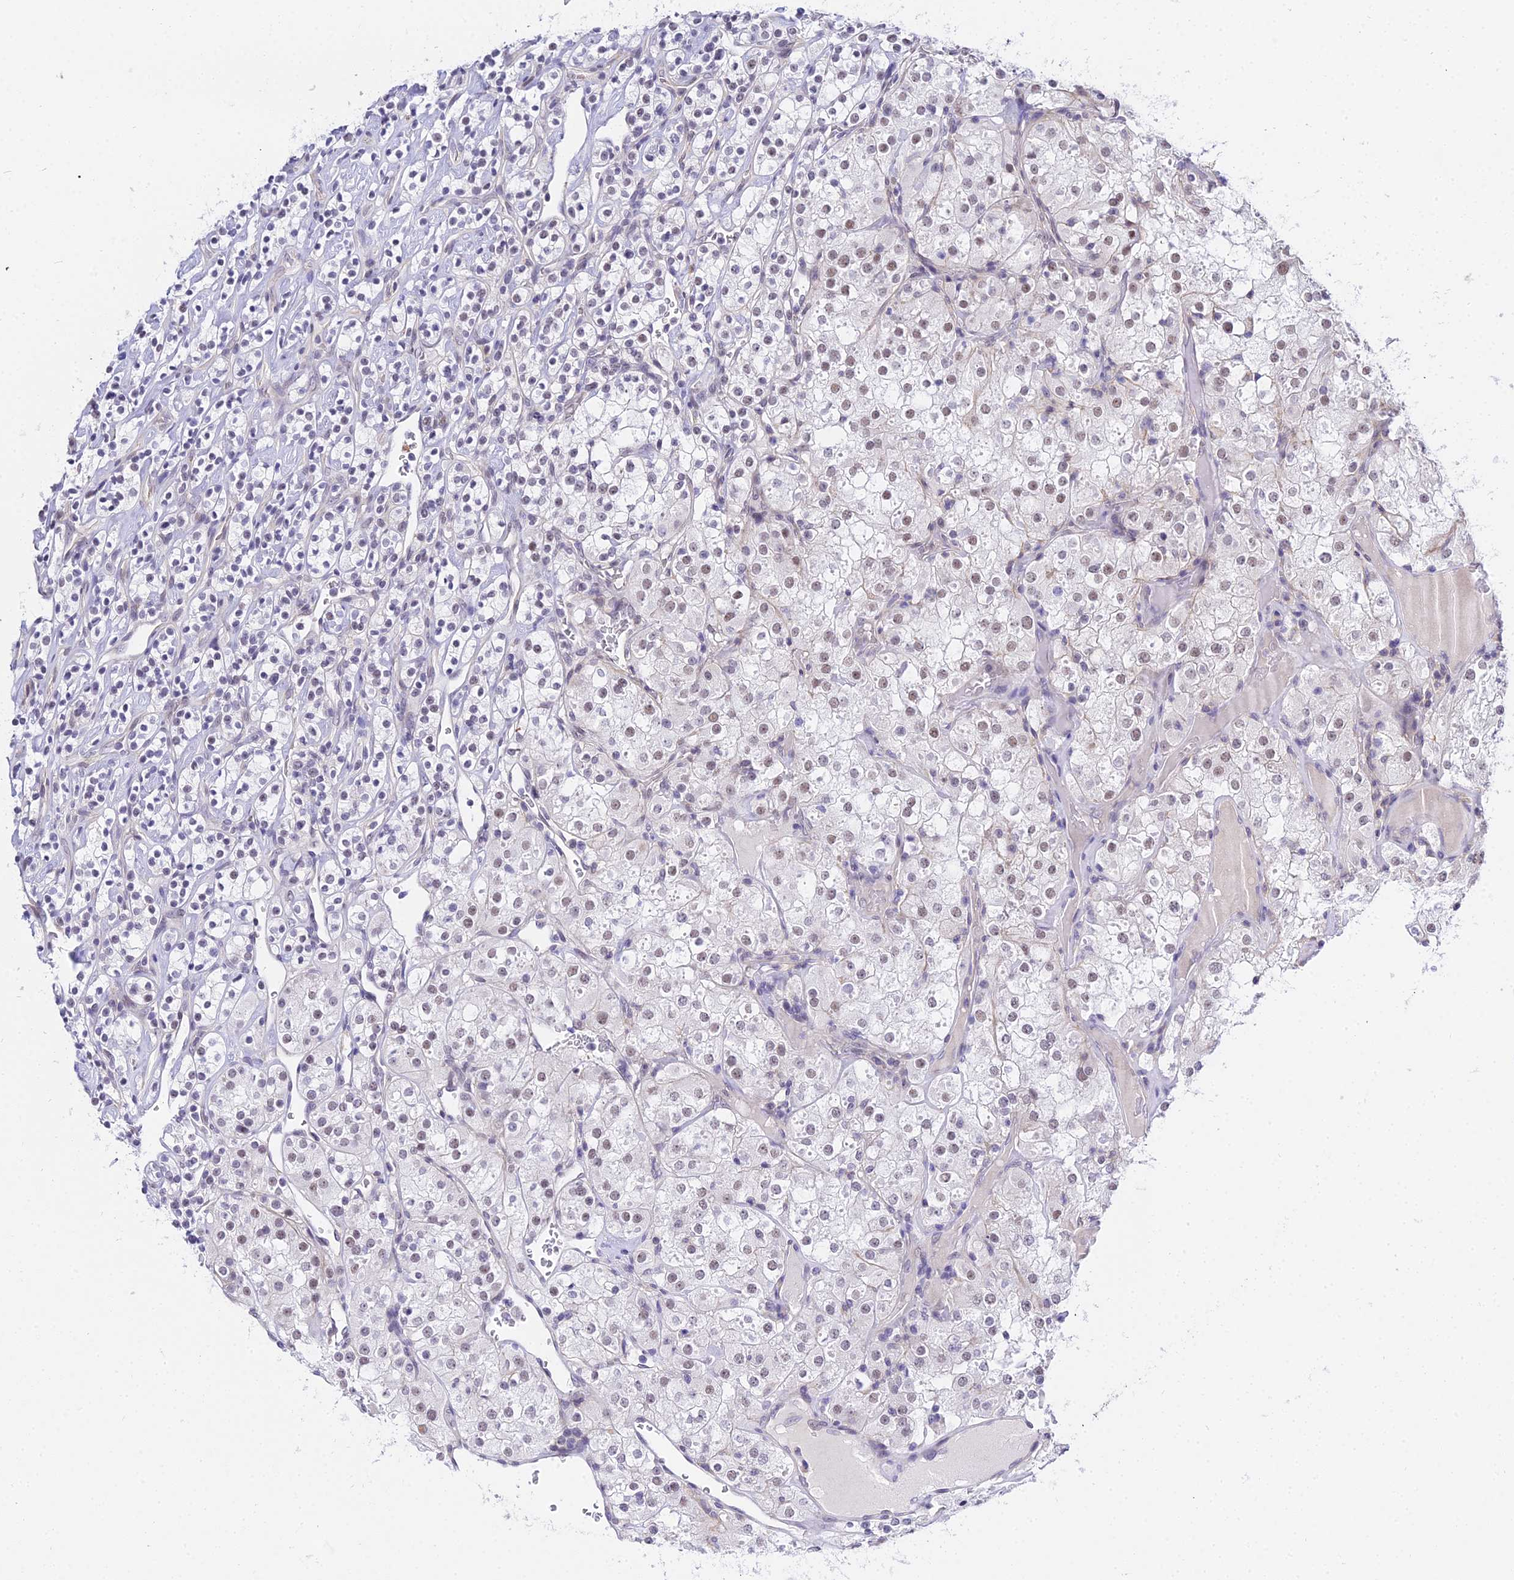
{"staining": {"intensity": "moderate", "quantity": "<25%", "location": "nuclear"}, "tissue": "renal cancer", "cell_type": "Tumor cells", "image_type": "cancer", "snomed": [{"axis": "morphology", "description": "Adenocarcinoma, NOS"}, {"axis": "topography", "description": "Kidney"}], "caption": "A brown stain shows moderate nuclear expression of a protein in human renal cancer (adenocarcinoma) tumor cells.", "gene": "ZNF628", "patient": {"sex": "male", "age": 77}}